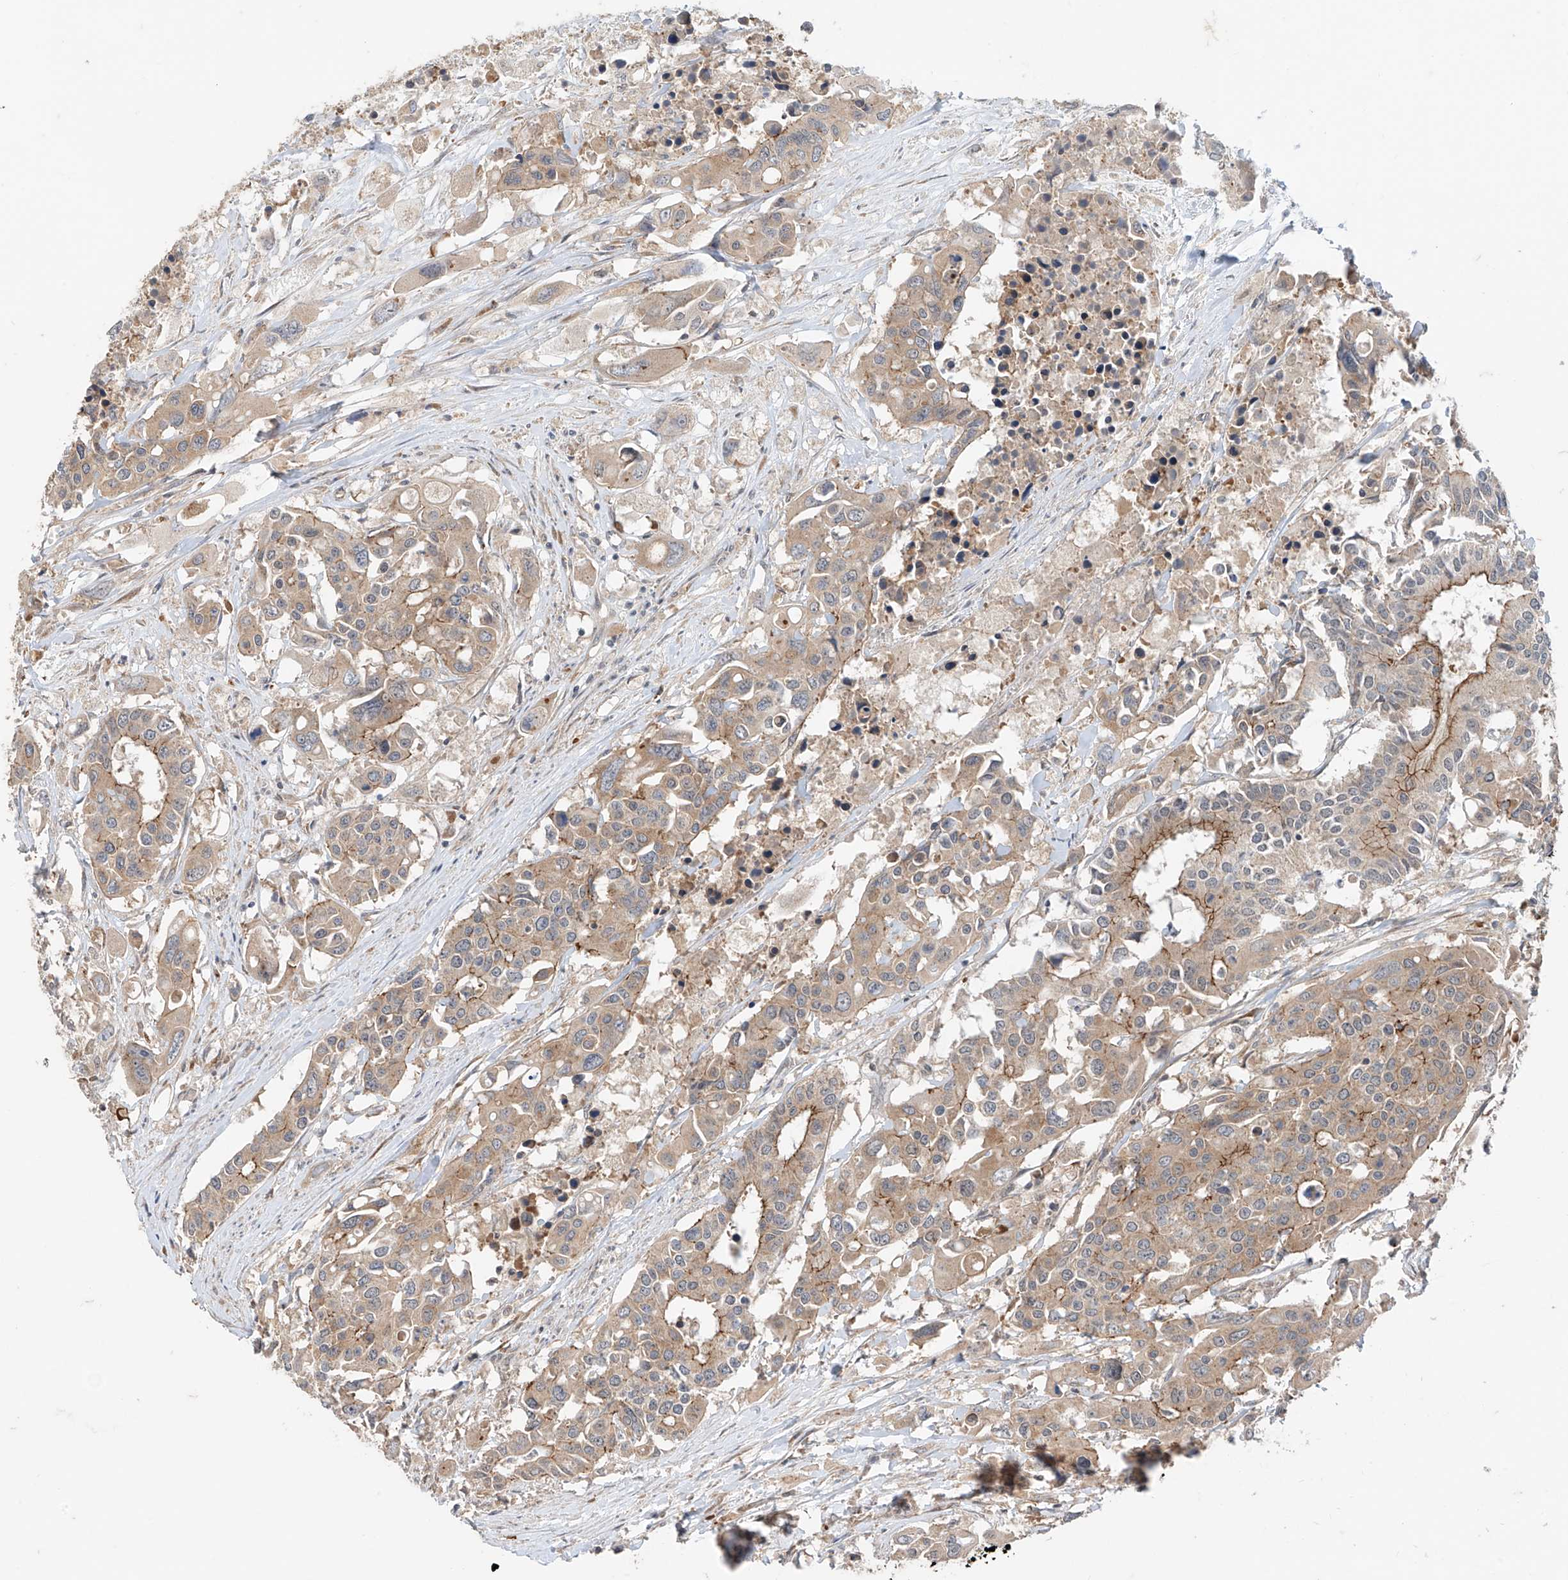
{"staining": {"intensity": "moderate", "quantity": "25%-75%", "location": "cytoplasmic/membranous"}, "tissue": "colorectal cancer", "cell_type": "Tumor cells", "image_type": "cancer", "snomed": [{"axis": "morphology", "description": "Adenocarcinoma, NOS"}, {"axis": "topography", "description": "Colon"}], "caption": "Immunohistochemical staining of adenocarcinoma (colorectal) shows medium levels of moderate cytoplasmic/membranous protein expression in approximately 25%-75% of tumor cells.", "gene": "MTUS2", "patient": {"sex": "male", "age": 77}}